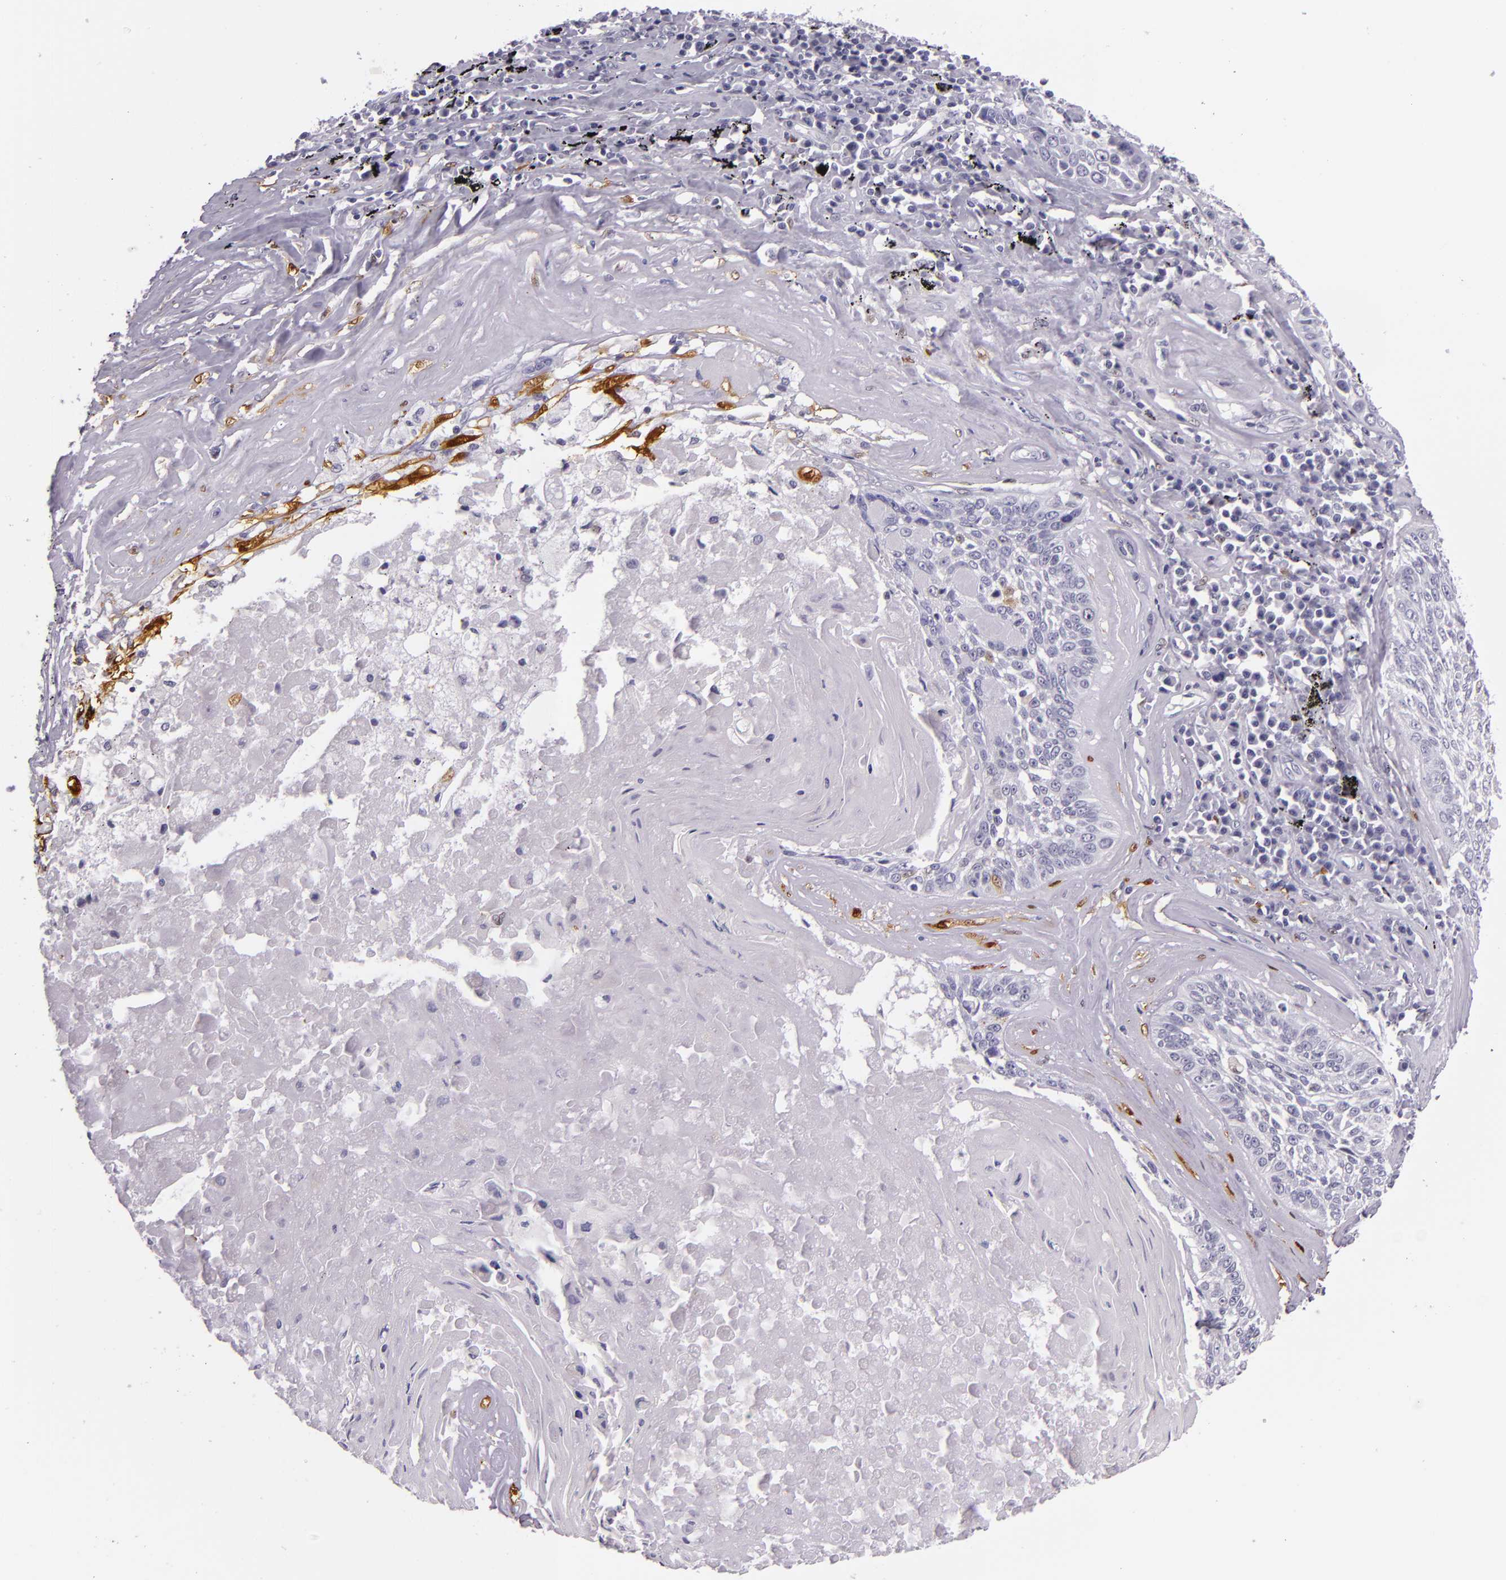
{"staining": {"intensity": "weak", "quantity": "<25%", "location": "nuclear"}, "tissue": "lung cancer", "cell_type": "Tumor cells", "image_type": "cancer", "snomed": [{"axis": "morphology", "description": "Adenocarcinoma, NOS"}, {"axis": "topography", "description": "Lung"}], "caption": "IHC of human lung adenocarcinoma displays no positivity in tumor cells. (Stains: DAB (3,3'-diaminobenzidine) immunohistochemistry with hematoxylin counter stain, Microscopy: brightfield microscopy at high magnification).", "gene": "MT1A", "patient": {"sex": "male", "age": 60}}